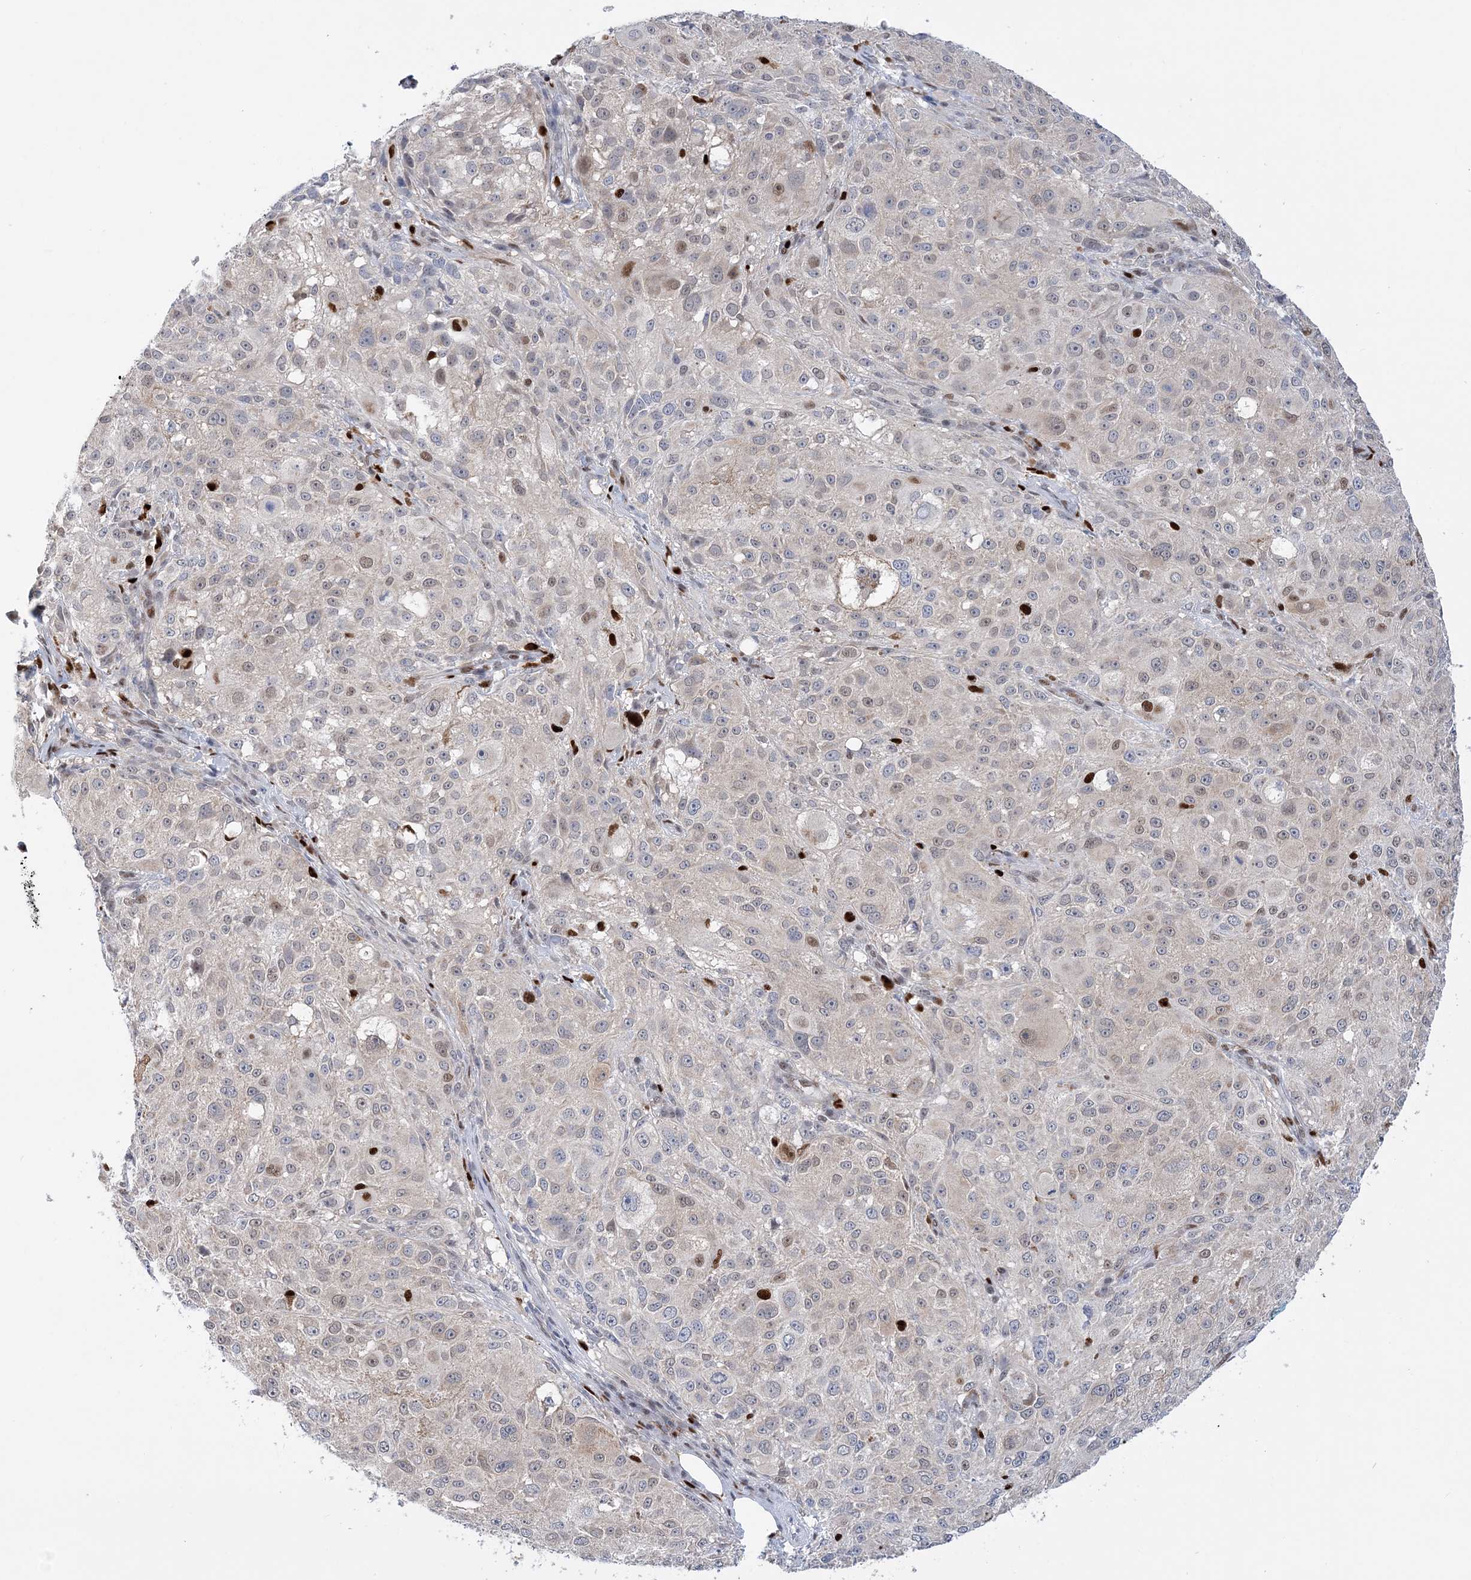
{"staining": {"intensity": "weak", "quantity": "<25%", "location": "nuclear"}, "tissue": "melanoma", "cell_type": "Tumor cells", "image_type": "cancer", "snomed": [{"axis": "morphology", "description": "Necrosis, NOS"}, {"axis": "morphology", "description": "Malignant melanoma, NOS"}, {"axis": "topography", "description": "Skin"}], "caption": "Immunohistochemical staining of malignant melanoma shows no significant positivity in tumor cells. (DAB (3,3'-diaminobenzidine) IHC visualized using brightfield microscopy, high magnification).", "gene": "NIT2", "patient": {"sex": "female", "age": 87}}